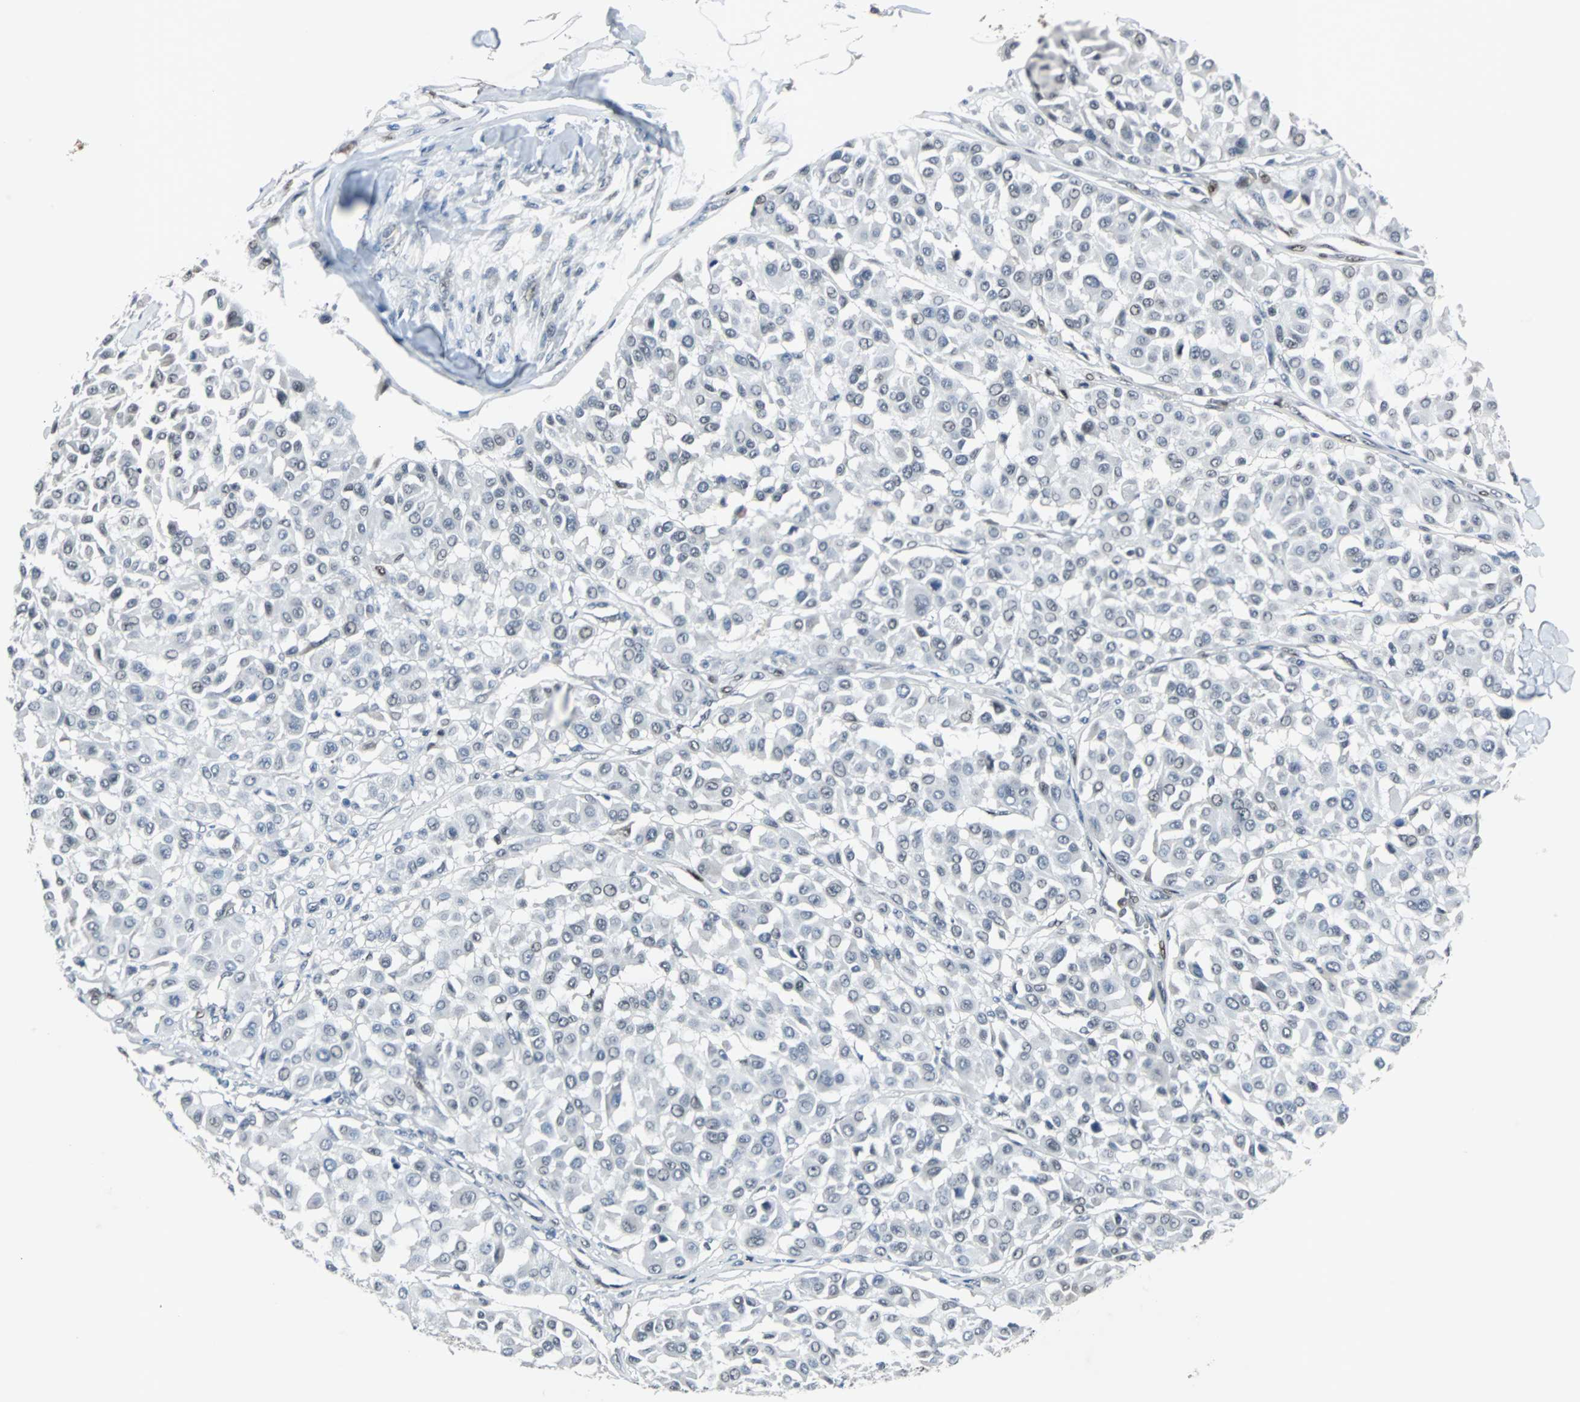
{"staining": {"intensity": "negative", "quantity": "none", "location": "none"}, "tissue": "melanoma", "cell_type": "Tumor cells", "image_type": "cancer", "snomed": [{"axis": "morphology", "description": "Malignant melanoma, Metastatic site"}, {"axis": "topography", "description": "Soft tissue"}], "caption": "A high-resolution histopathology image shows IHC staining of malignant melanoma (metastatic site), which shows no significant positivity in tumor cells.", "gene": "ZHX2", "patient": {"sex": "male", "age": 41}}